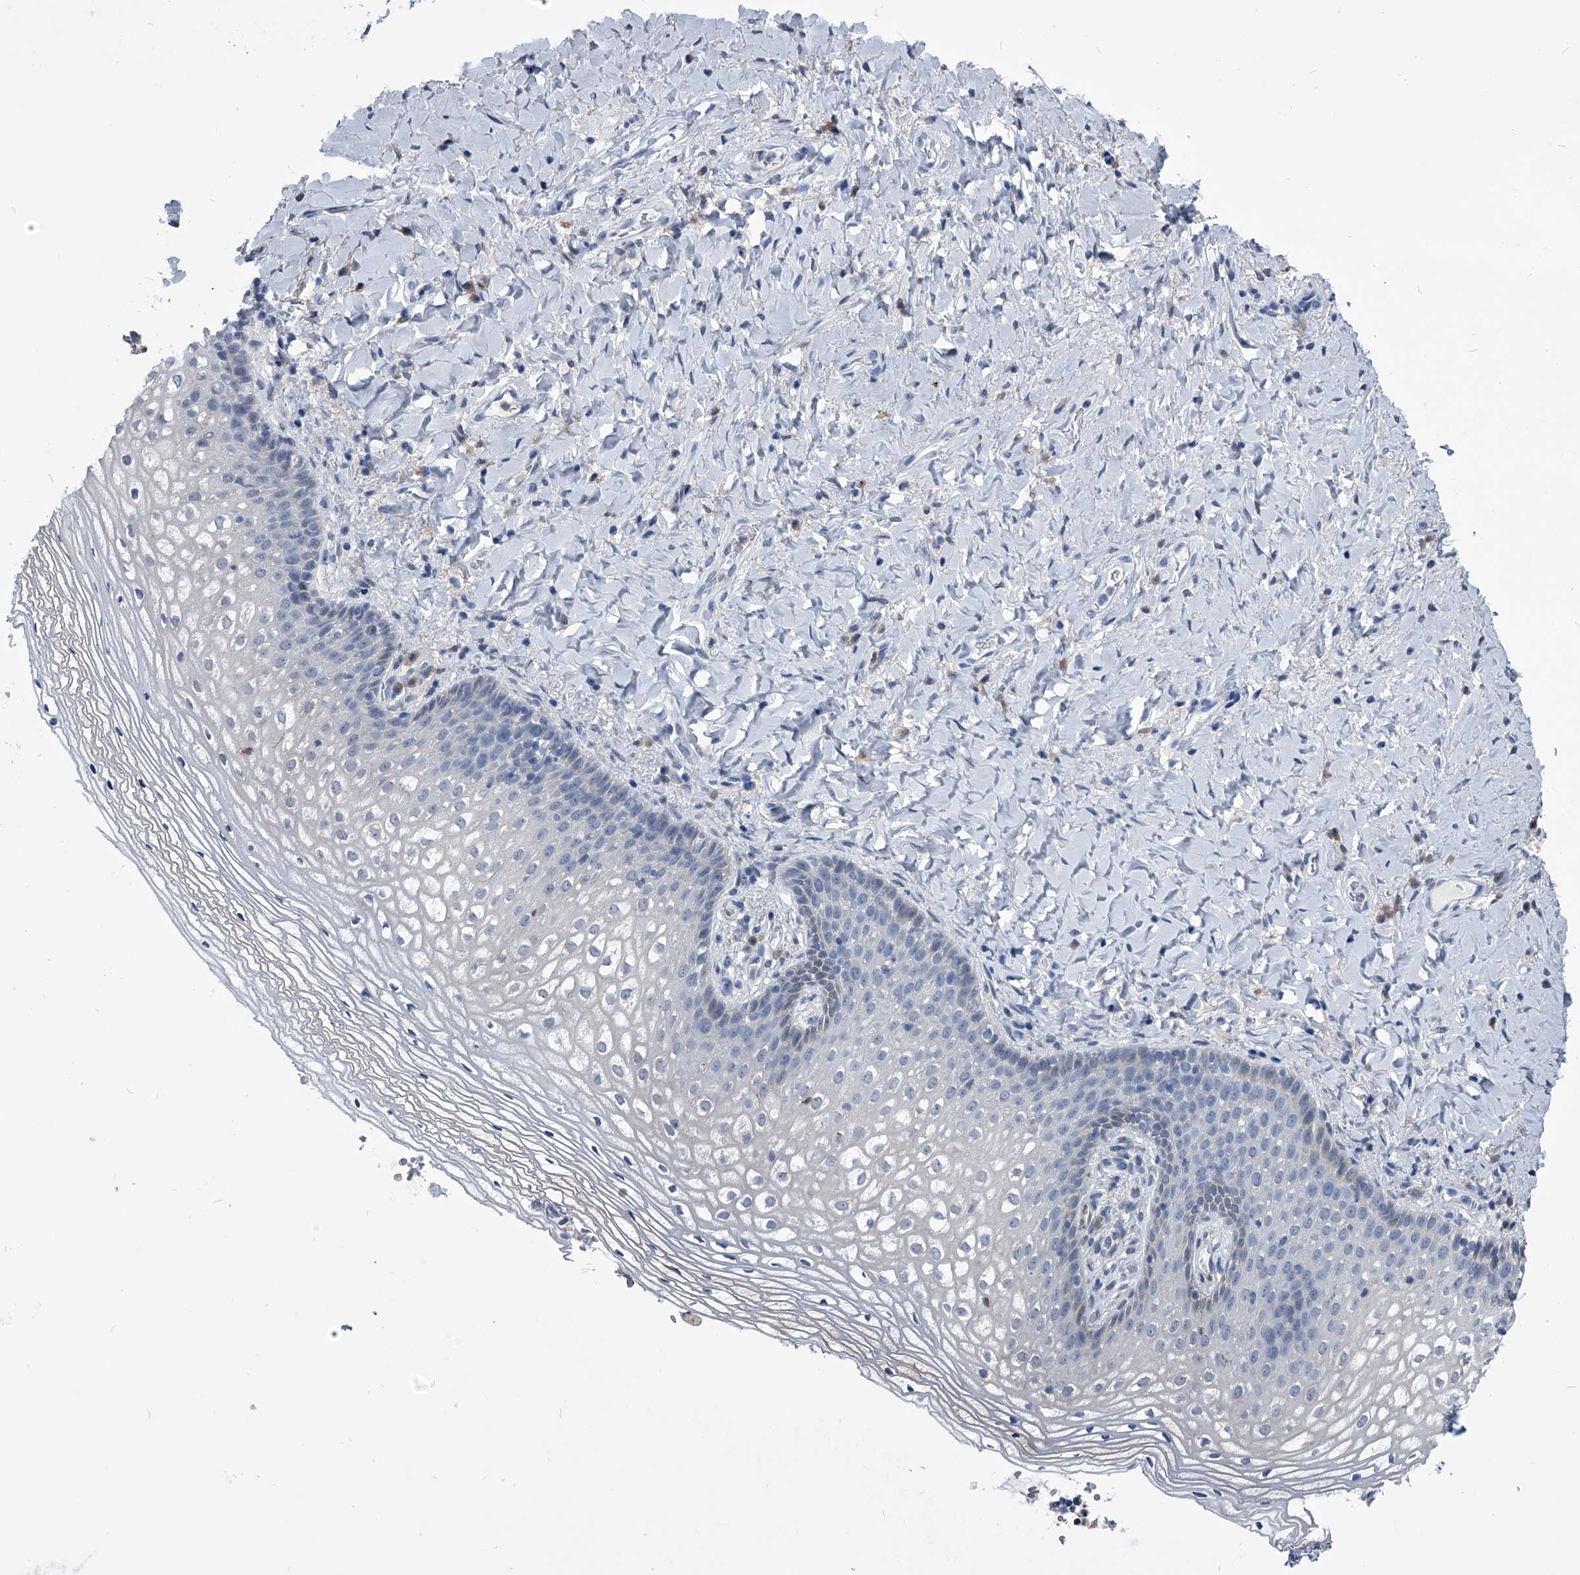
{"staining": {"intensity": "negative", "quantity": "none", "location": "none"}, "tissue": "vagina", "cell_type": "Squamous epithelial cells", "image_type": "normal", "snomed": [{"axis": "morphology", "description": "Normal tissue, NOS"}, {"axis": "topography", "description": "Vagina"}], "caption": "Immunohistochemical staining of unremarkable vagina shows no significant staining in squamous epithelial cells.", "gene": "PDXK", "patient": {"sex": "female", "age": 60}}